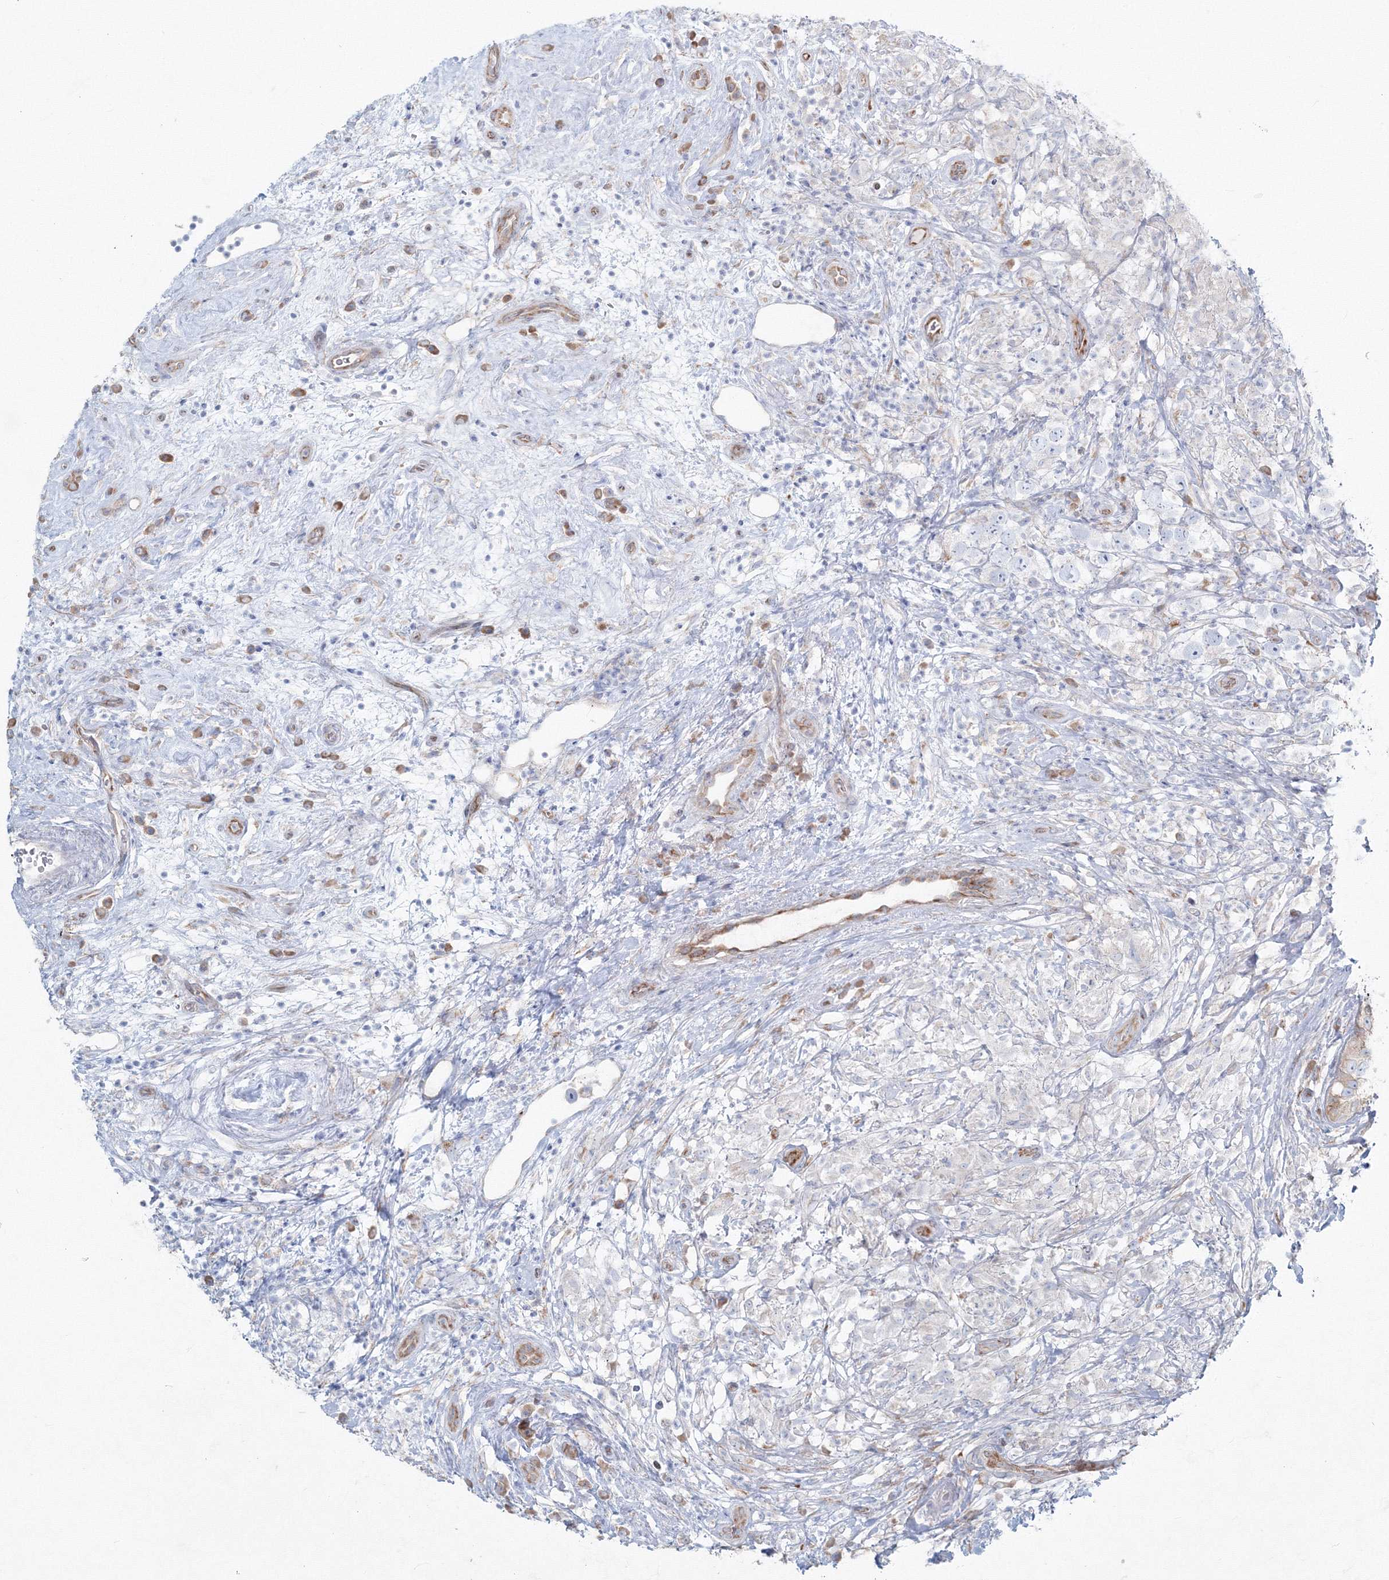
{"staining": {"intensity": "negative", "quantity": "none", "location": "none"}, "tissue": "testis cancer", "cell_type": "Tumor cells", "image_type": "cancer", "snomed": [{"axis": "morphology", "description": "Seminoma, NOS"}, {"axis": "topography", "description": "Testis"}], "caption": "Tumor cells are negative for brown protein staining in testis cancer. (DAB (3,3'-diaminobenzidine) immunohistochemistry (IHC) with hematoxylin counter stain).", "gene": "RCN1", "patient": {"sex": "male", "age": 49}}